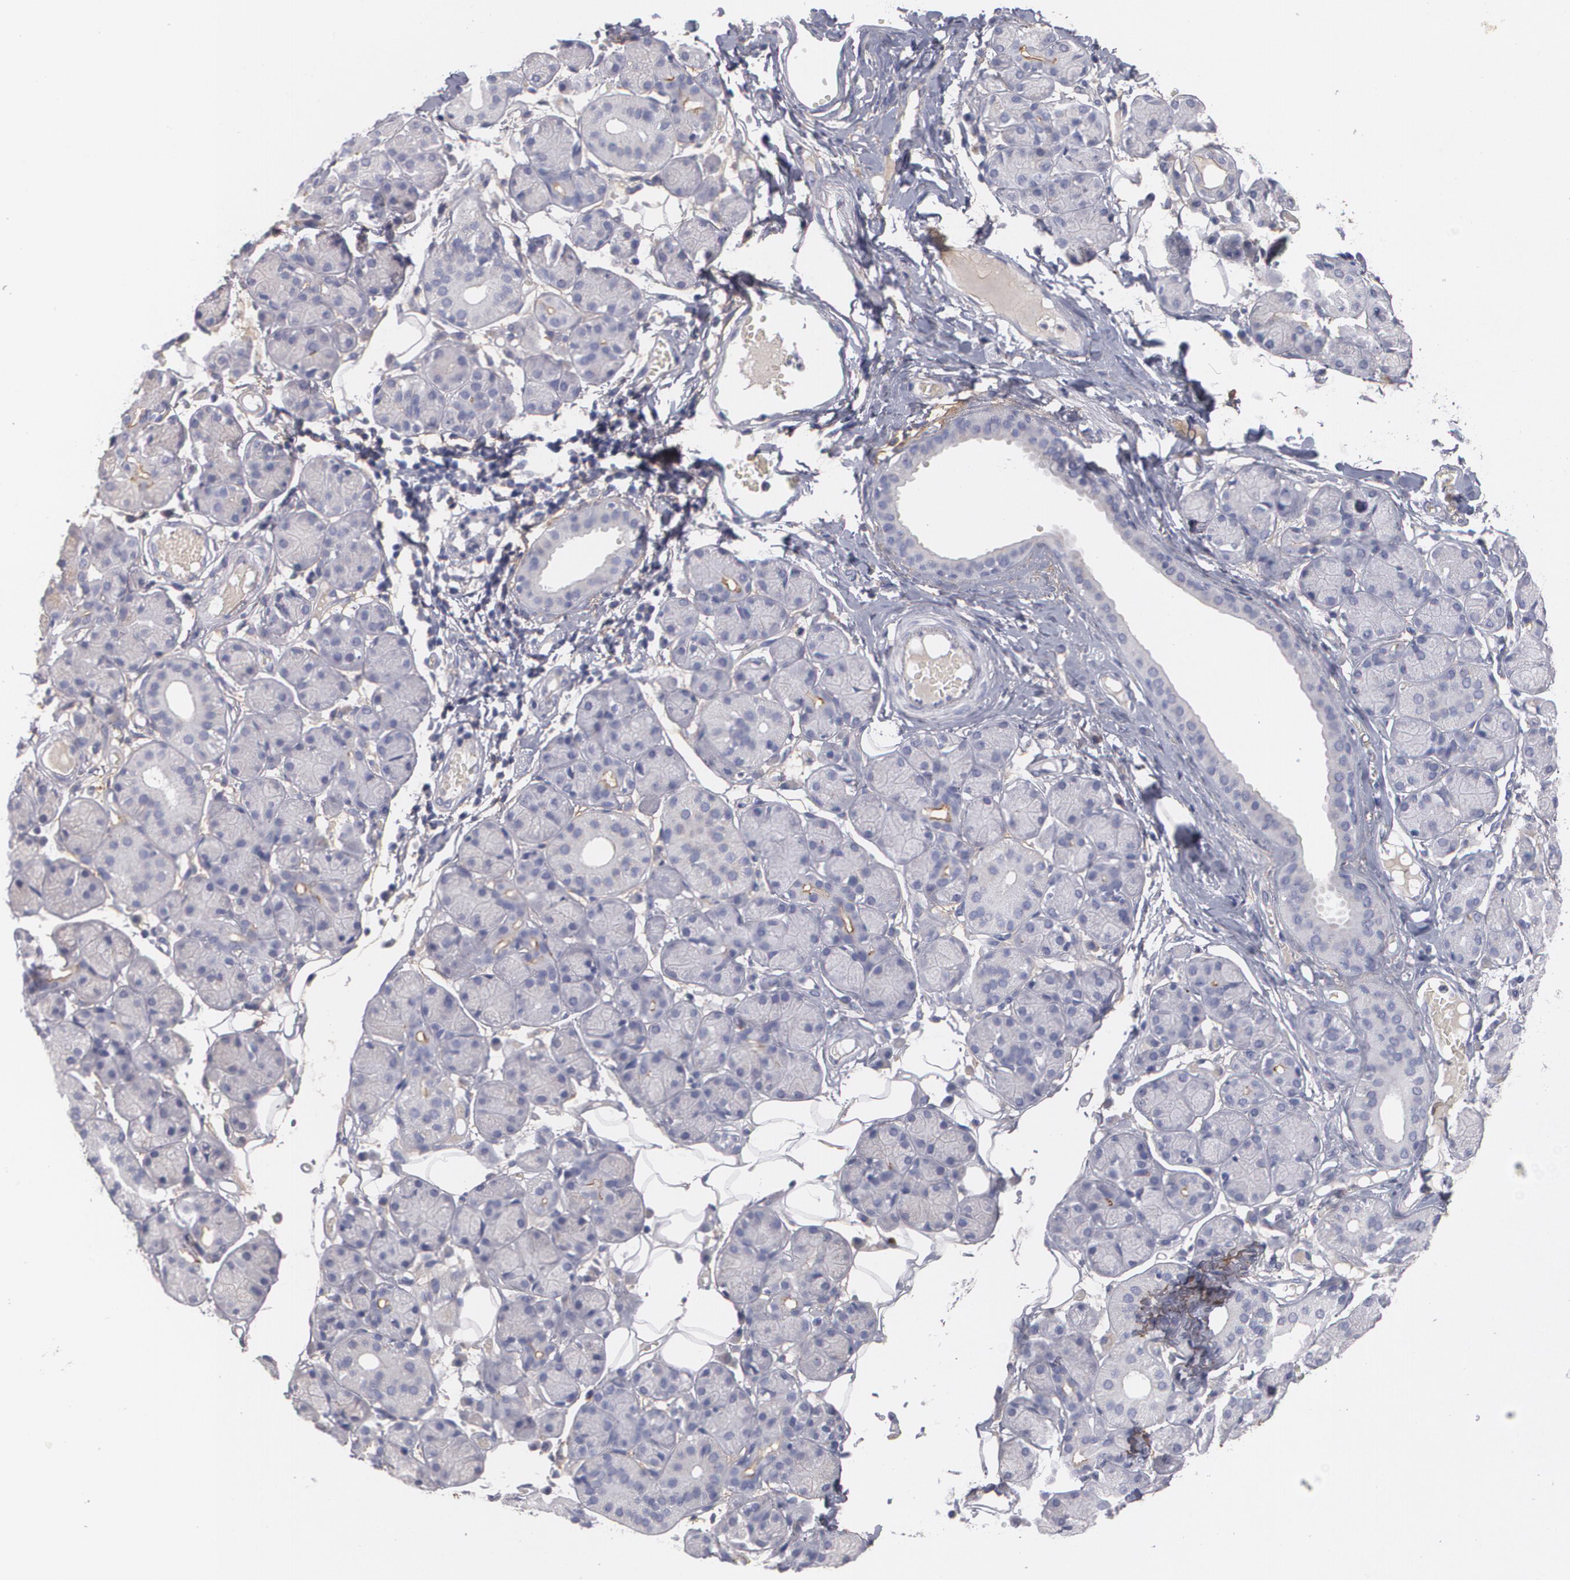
{"staining": {"intensity": "negative", "quantity": "none", "location": "none"}, "tissue": "salivary gland", "cell_type": "Glandular cells", "image_type": "normal", "snomed": [{"axis": "morphology", "description": "Normal tissue, NOS"}, {"axis": "topography", "description": "Salivary gland"}], "caption": "Histopathology image shows no protein expression in glandular cells of benign salivary gland. Brightfield microscopy of immunohistochemistry (IHC) stained with DAB (3,3'-diaminobenzidine) (brown) and hematoxylin (blue), captured at high magnification.", "gene": "FBLN1", "patient": {"sex": "male", "age": 54}}